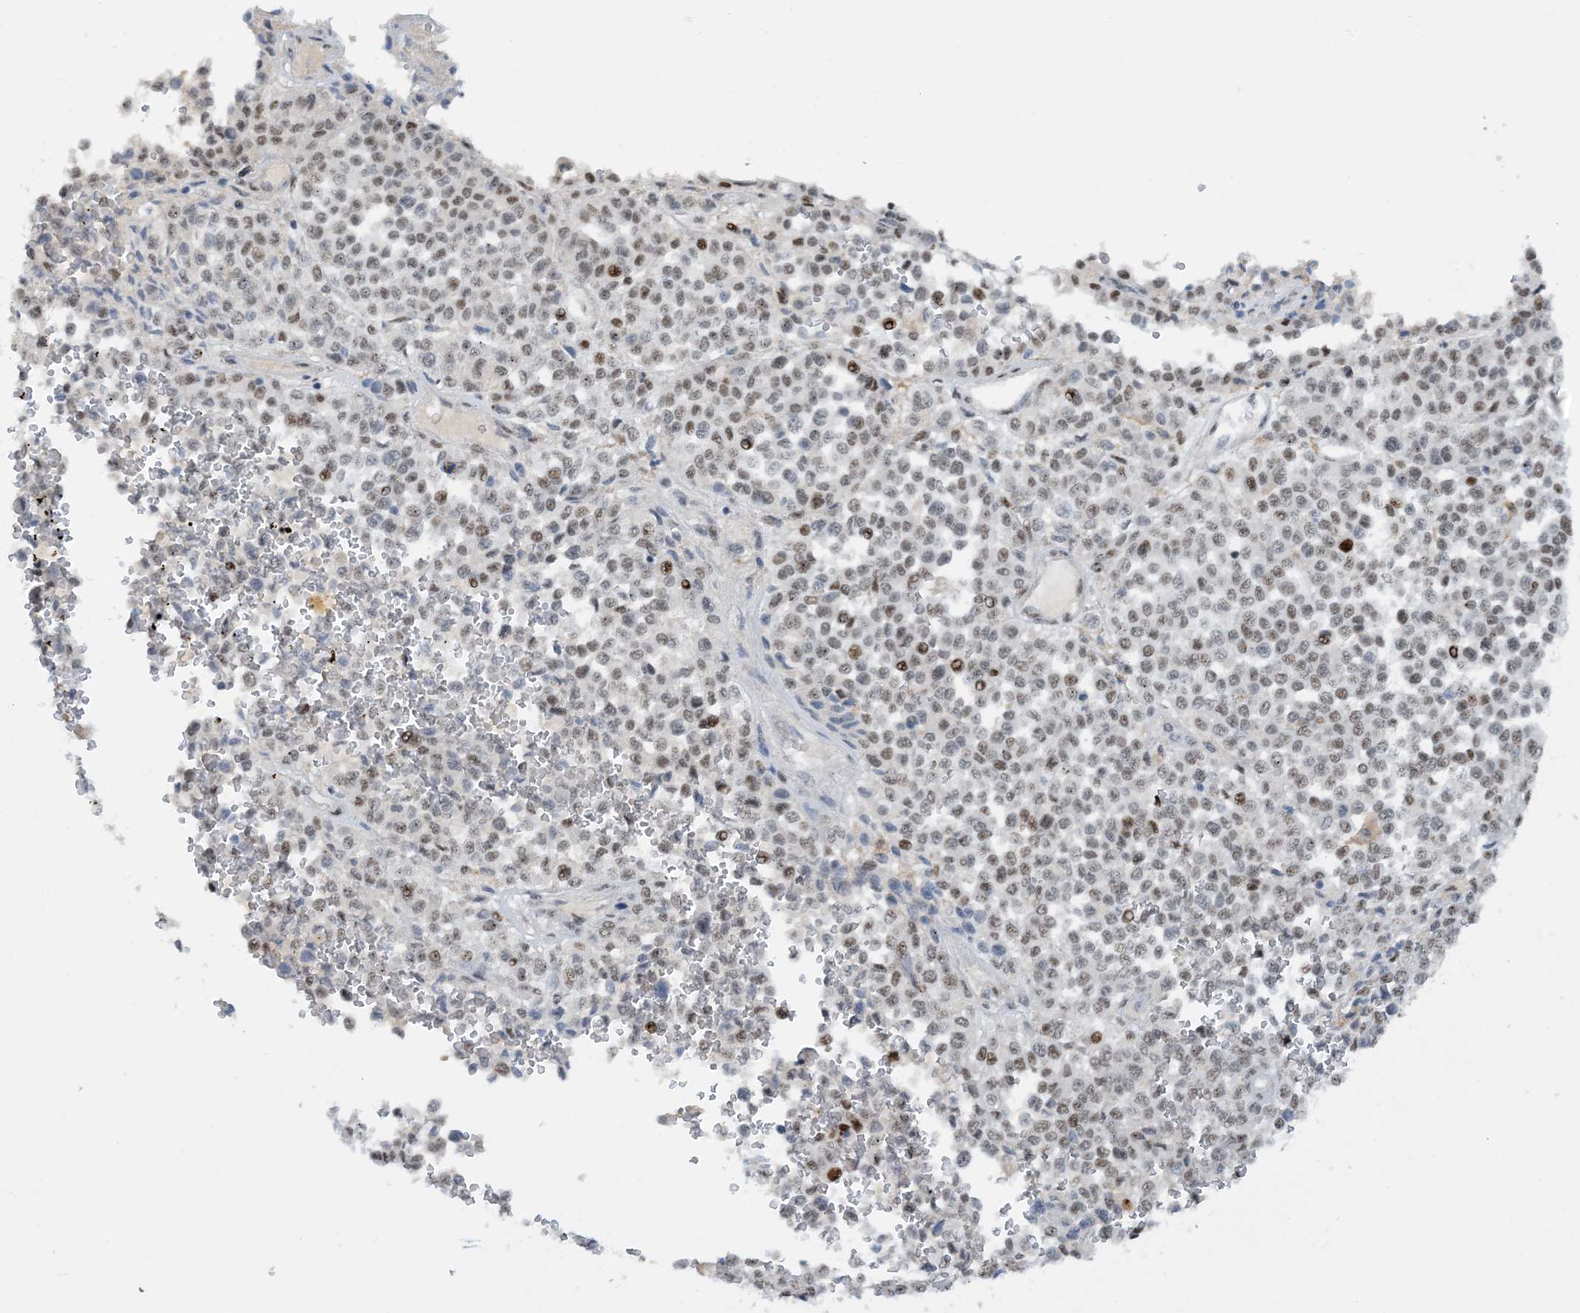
{"staining": {"intensity": "moderate", "quantity": ">75%", "location": "nuclear"}, "tissue": "melanoma", "cell_type": "Tumor cells", "image_type": "cancer", "snomed": [{"axis": "morphology", "description": "Malignant melanoma, Metastatic site"}, {"axis": "topography", "description": "Pancreas"}], "caption": "Immunohistochemistry (IHC) micrograph of neoplastic tissue: human melanoma stained using IHC demonstrates medium levels of moderate protein expression localized specifically in the nuclear of tumor cells, appearing as a nuclear brown color.", "gene": "HEMK1", "patient": {"sex": "female", "age": 30}}